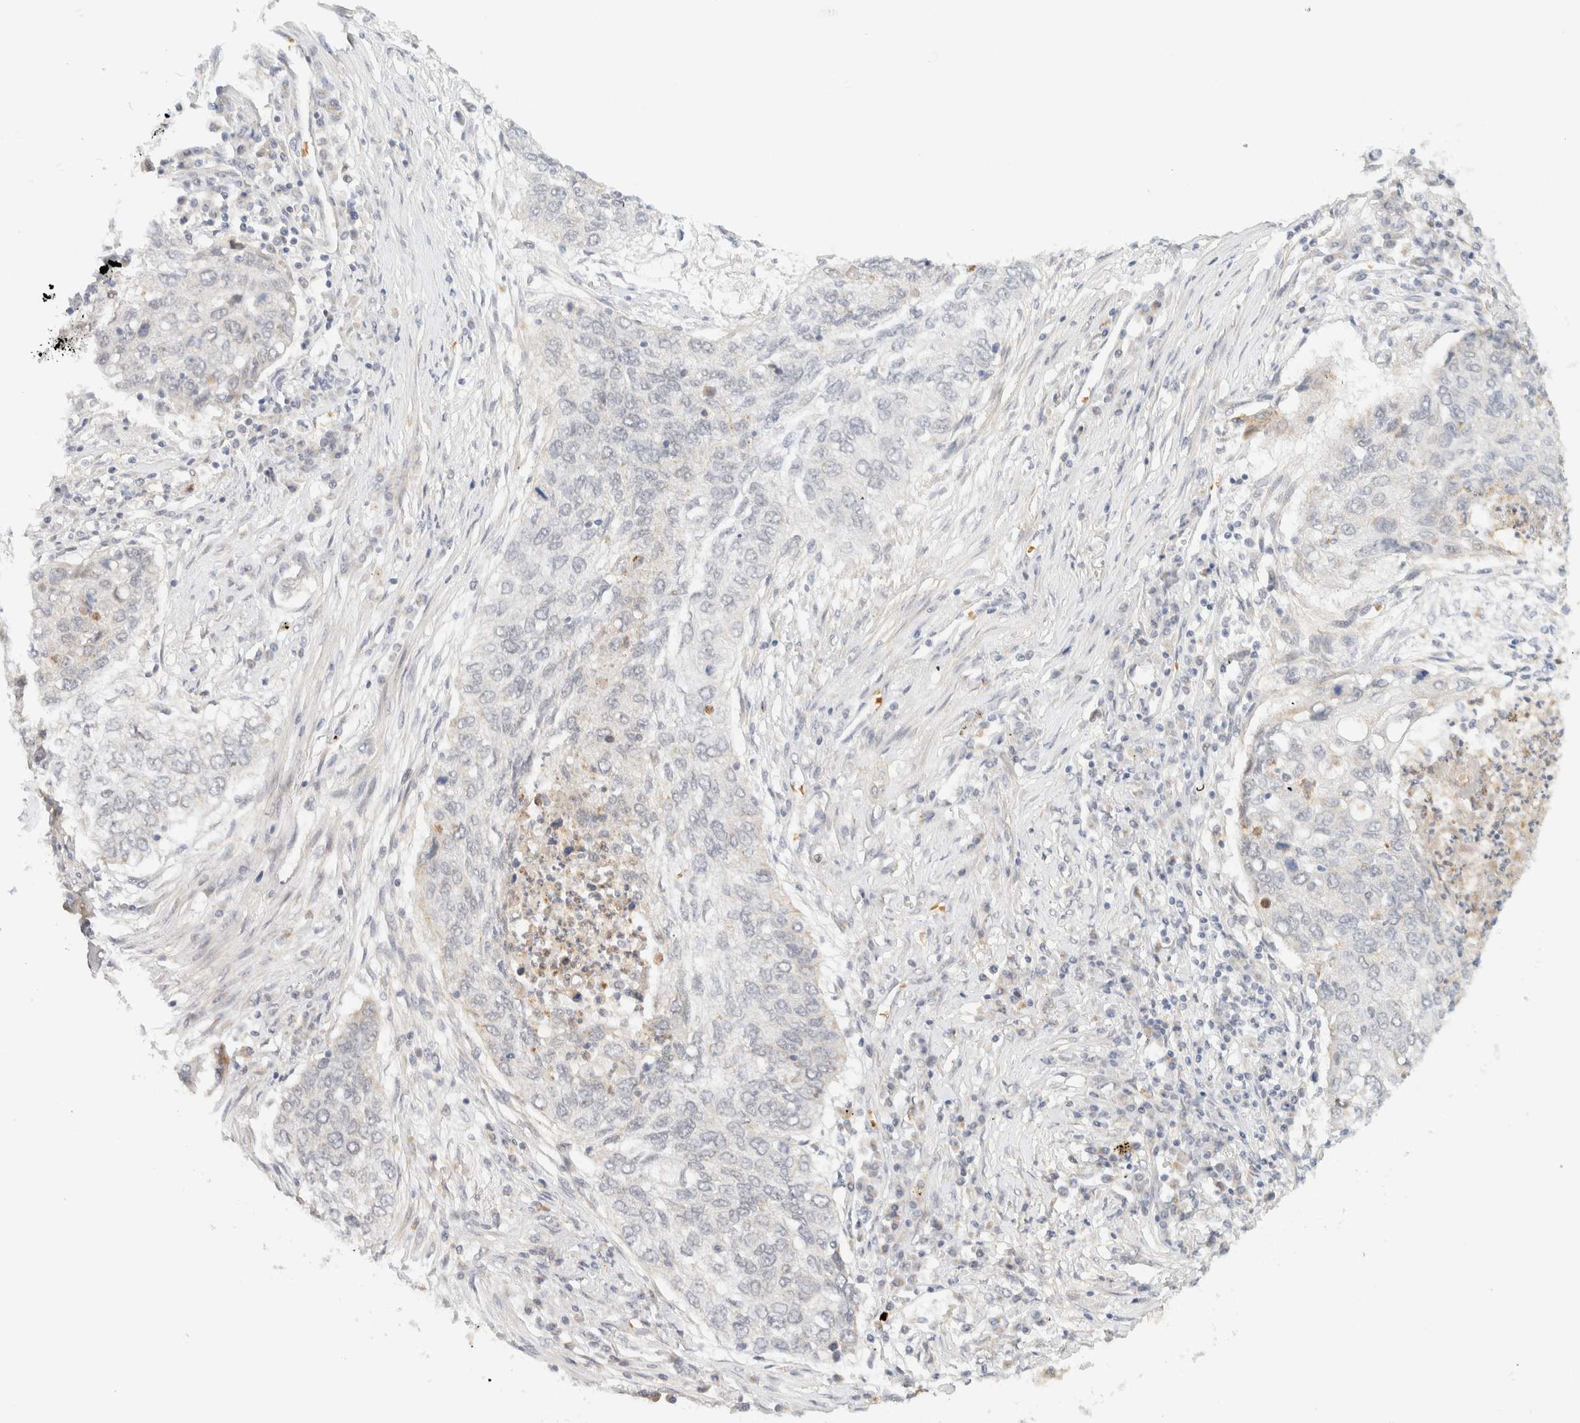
{"staining": {"intensity": "negative", "quantity": "none", "location": "none"}, "tissue": "lung cancer", "cell_type": "Tumor cells", "image_type": "cancer", "snomed": [{"axis": "morphology", "description": "Squamous cell carcinoma, NOS"}, {"axis": "topography", "description": "Lung"}], "caption": "An immunohistochemistry (IHC) histopathology image of lung cancer (squamous cell carcinoma) is shown. There is no staining in tumor cells of lung cancer (squamous cell carcinoma).", "gene": "TNK1", "patient": {"sex": "female", "age": 63}}